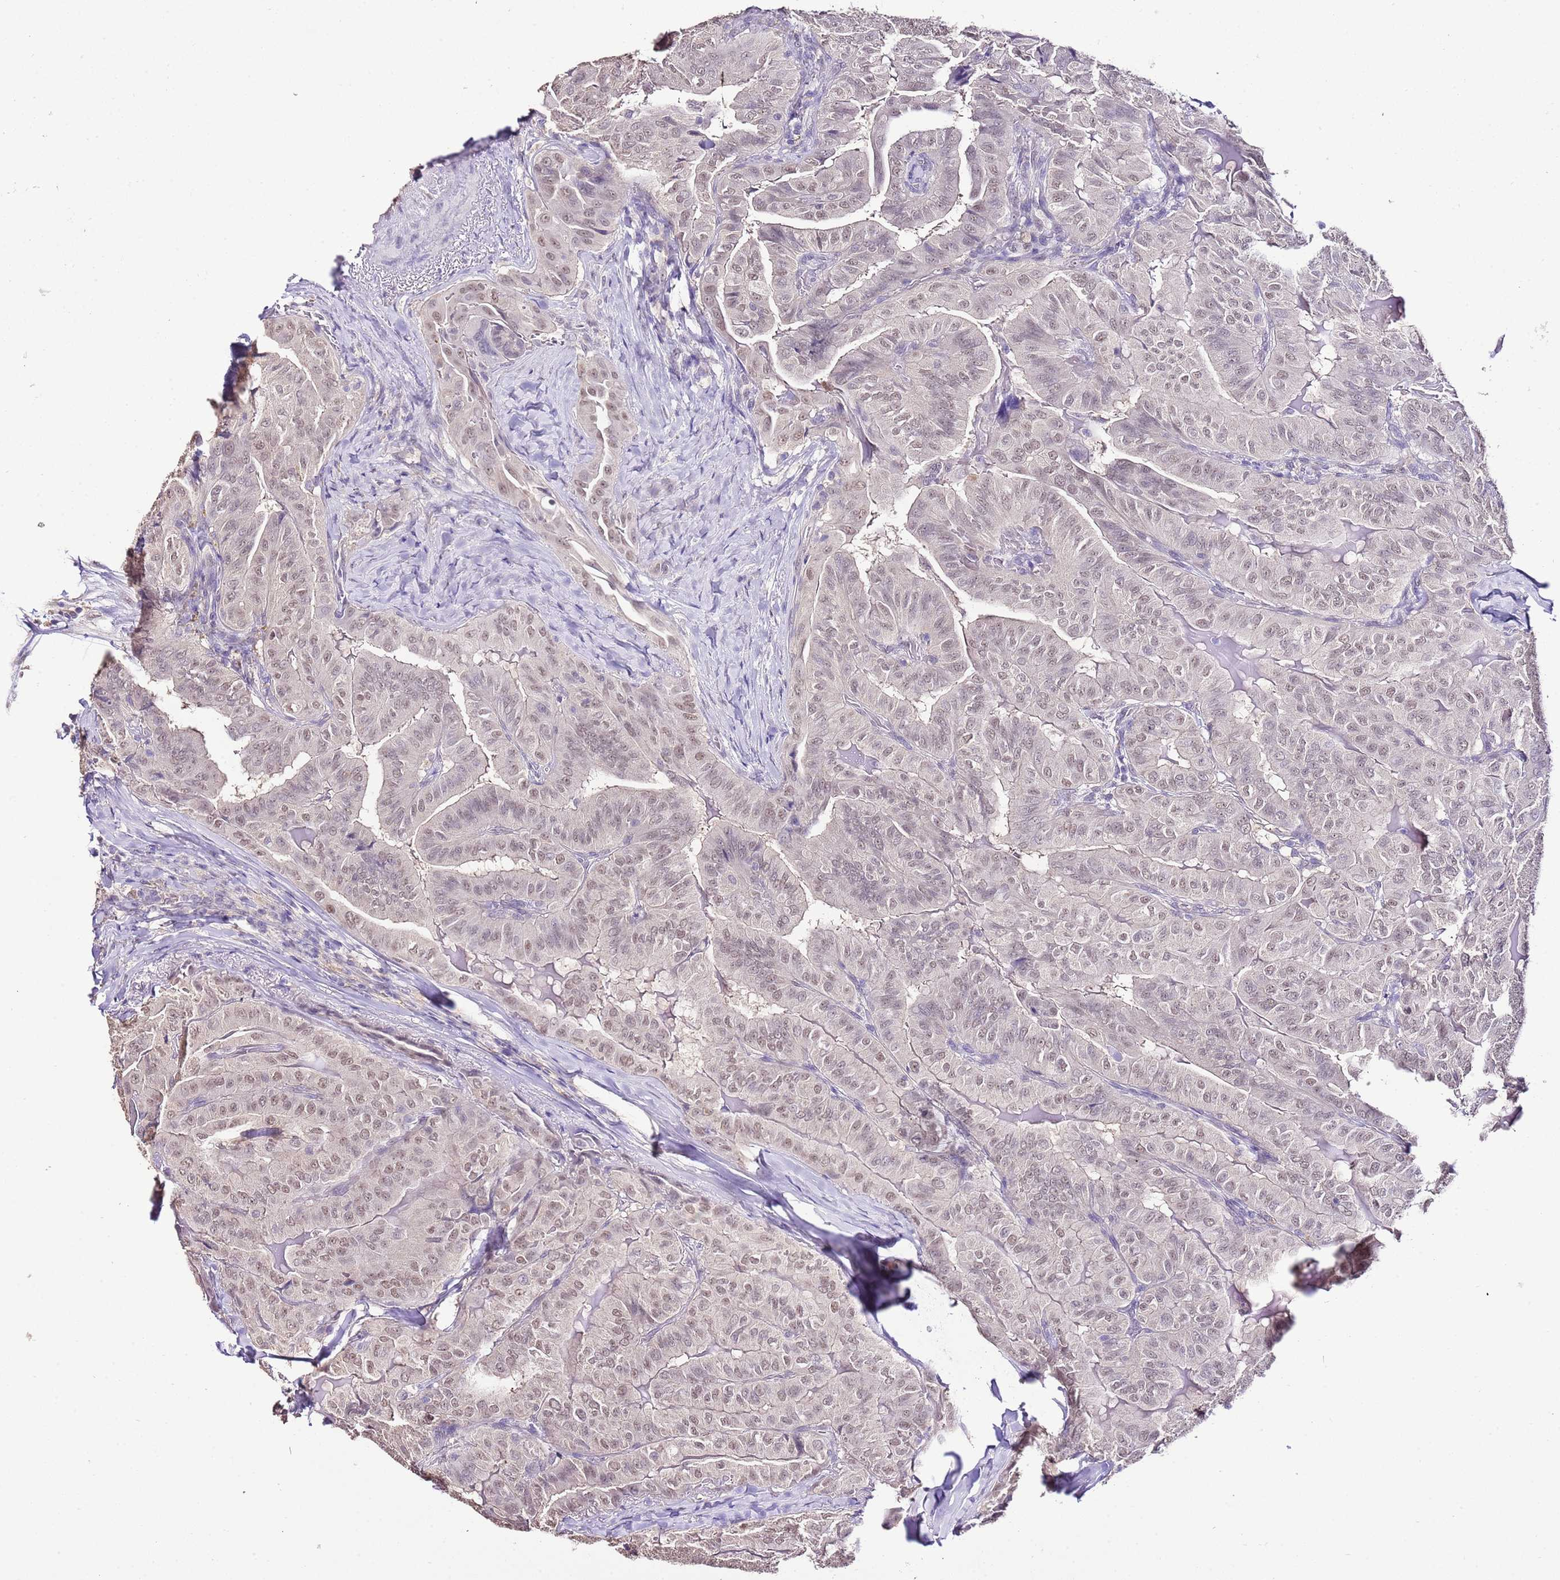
{"staining": {"intensity": "weak", "quantity": ">75%", "location": "nuclear"}, "tissue": "thyroid cancer", "cell_type": "Tumor cells", "image_type": "cancer", "snomed": [{"axis": "morphology", "description": "Papillary adenocarcinoma, NOS"}, {"axis": "topography", "description": "Thyroid gland"}], "caption": "Thyroid cancer (papillary adenocarcinoma) stained for a protein demonstrates weak nuclear positivity in tumor cells.", "gene": "IZUMO4", "patient": {"sex": "female", "age": 68}}